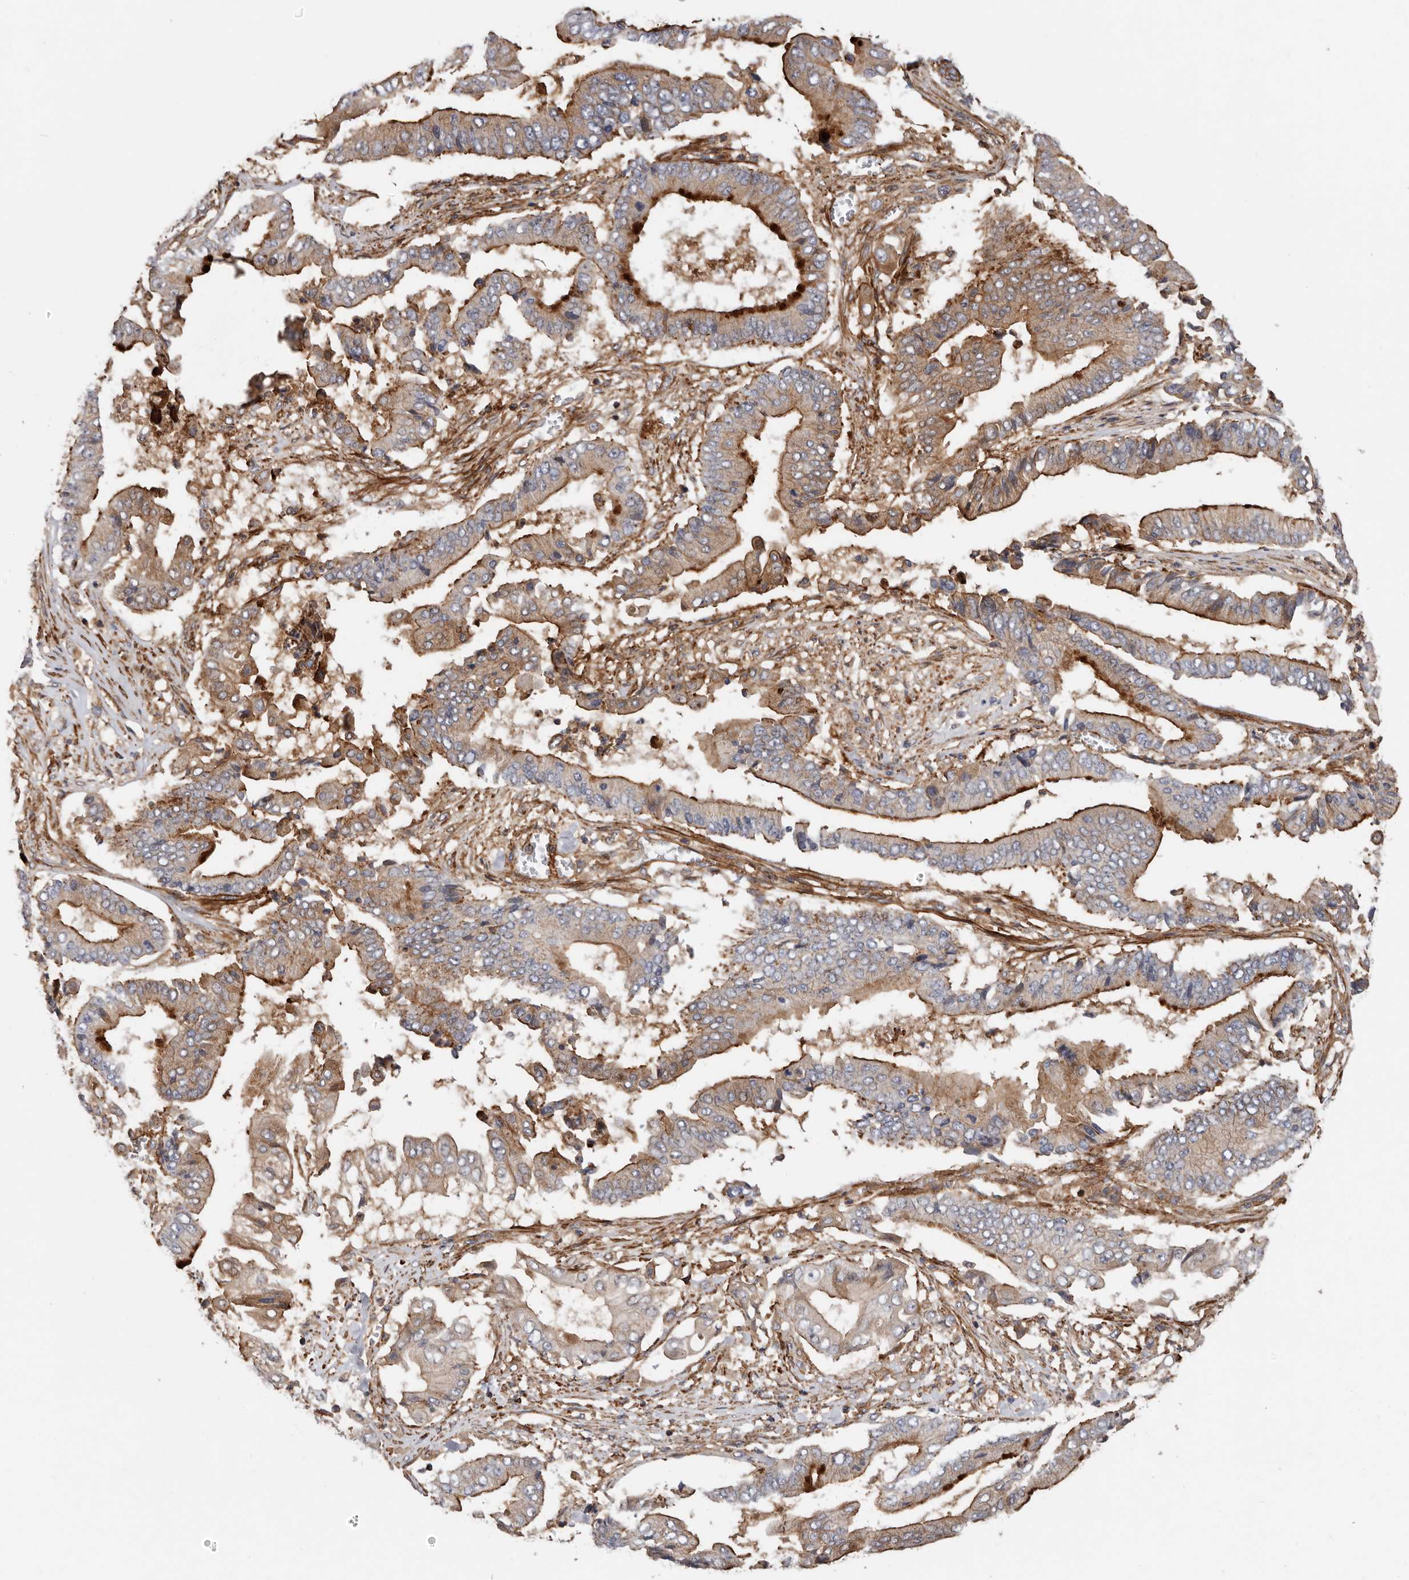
{"staining": {"intensity": "strong", "quantity": ">75%", "location": "cytoplasmic/membranous"}, "tissue": "pancreatic cancer", "cell_type": "Tumor cells", "image_type": "cancer", "snomed": [{"axis": "morphology", "description": "Adenocarcinoma, NOS"}, {"axis": "topography", "description": "Pancreas"}], "caption": "Approximately >75% of tumor cells in human adenocarcinoma (pancreatic) display strong cytoplasmic/membranous protein staining as visualized by brown immunohistochemical staining.", "gene": "TMC7", "patient": {"sex": "female", "age": 77}}